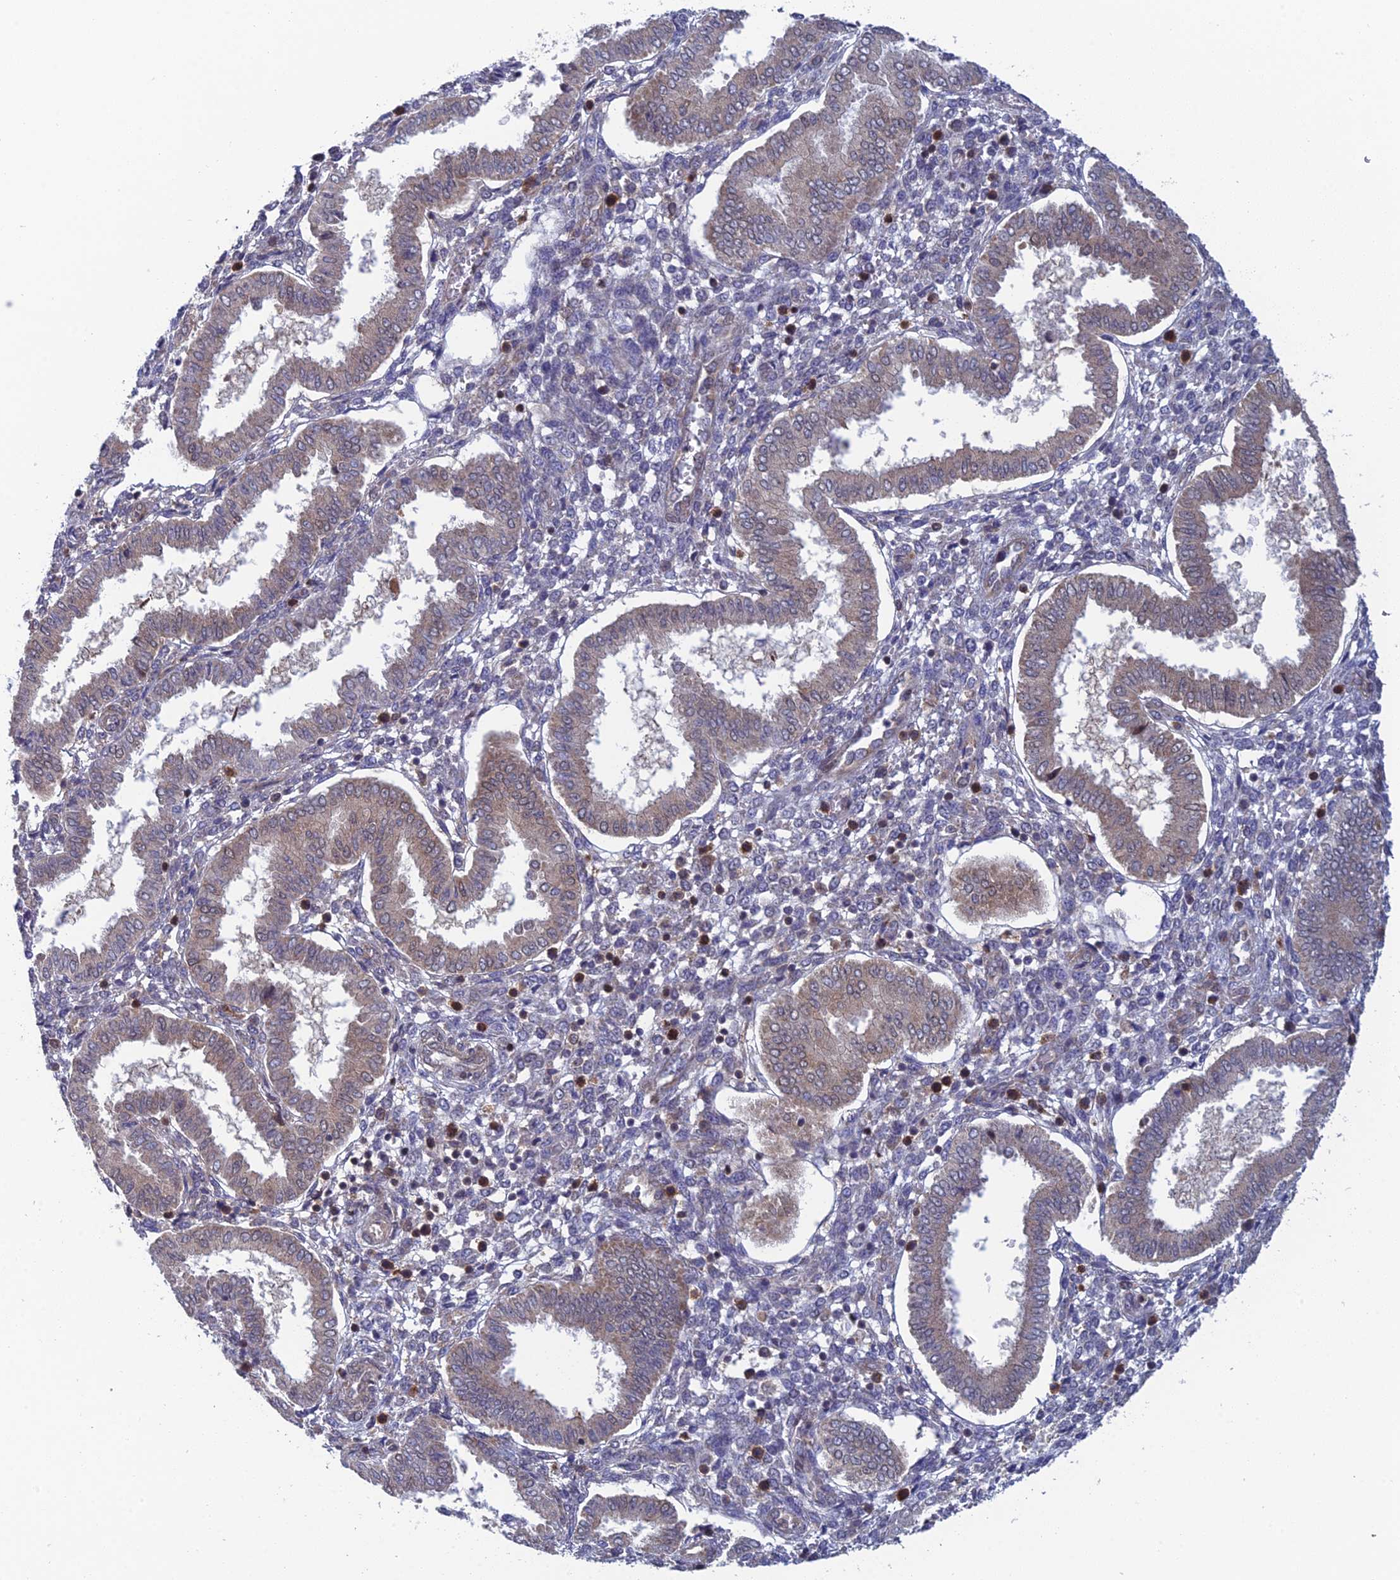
{"staining": {"intensity": "negative", "quantity": "none", "location": "none"}, "tissue": "endometrium", "cell_type": "Cells in endometrial stroma", "image_type": "normal", "snomed": [{"axis": "morphology", "description": "Normal tissue, NOS"}, {"axis": "topography", "description": "Endometrium"}], "caption": "Cells in endometrial stroma are negative for protein expression in unremarkable human endometrium. (DAB immunohistochemistry (IHC) with hematoxylin counter stain).", "gene": "SRA1", "patient": {"sex": "female", "age": 24}}